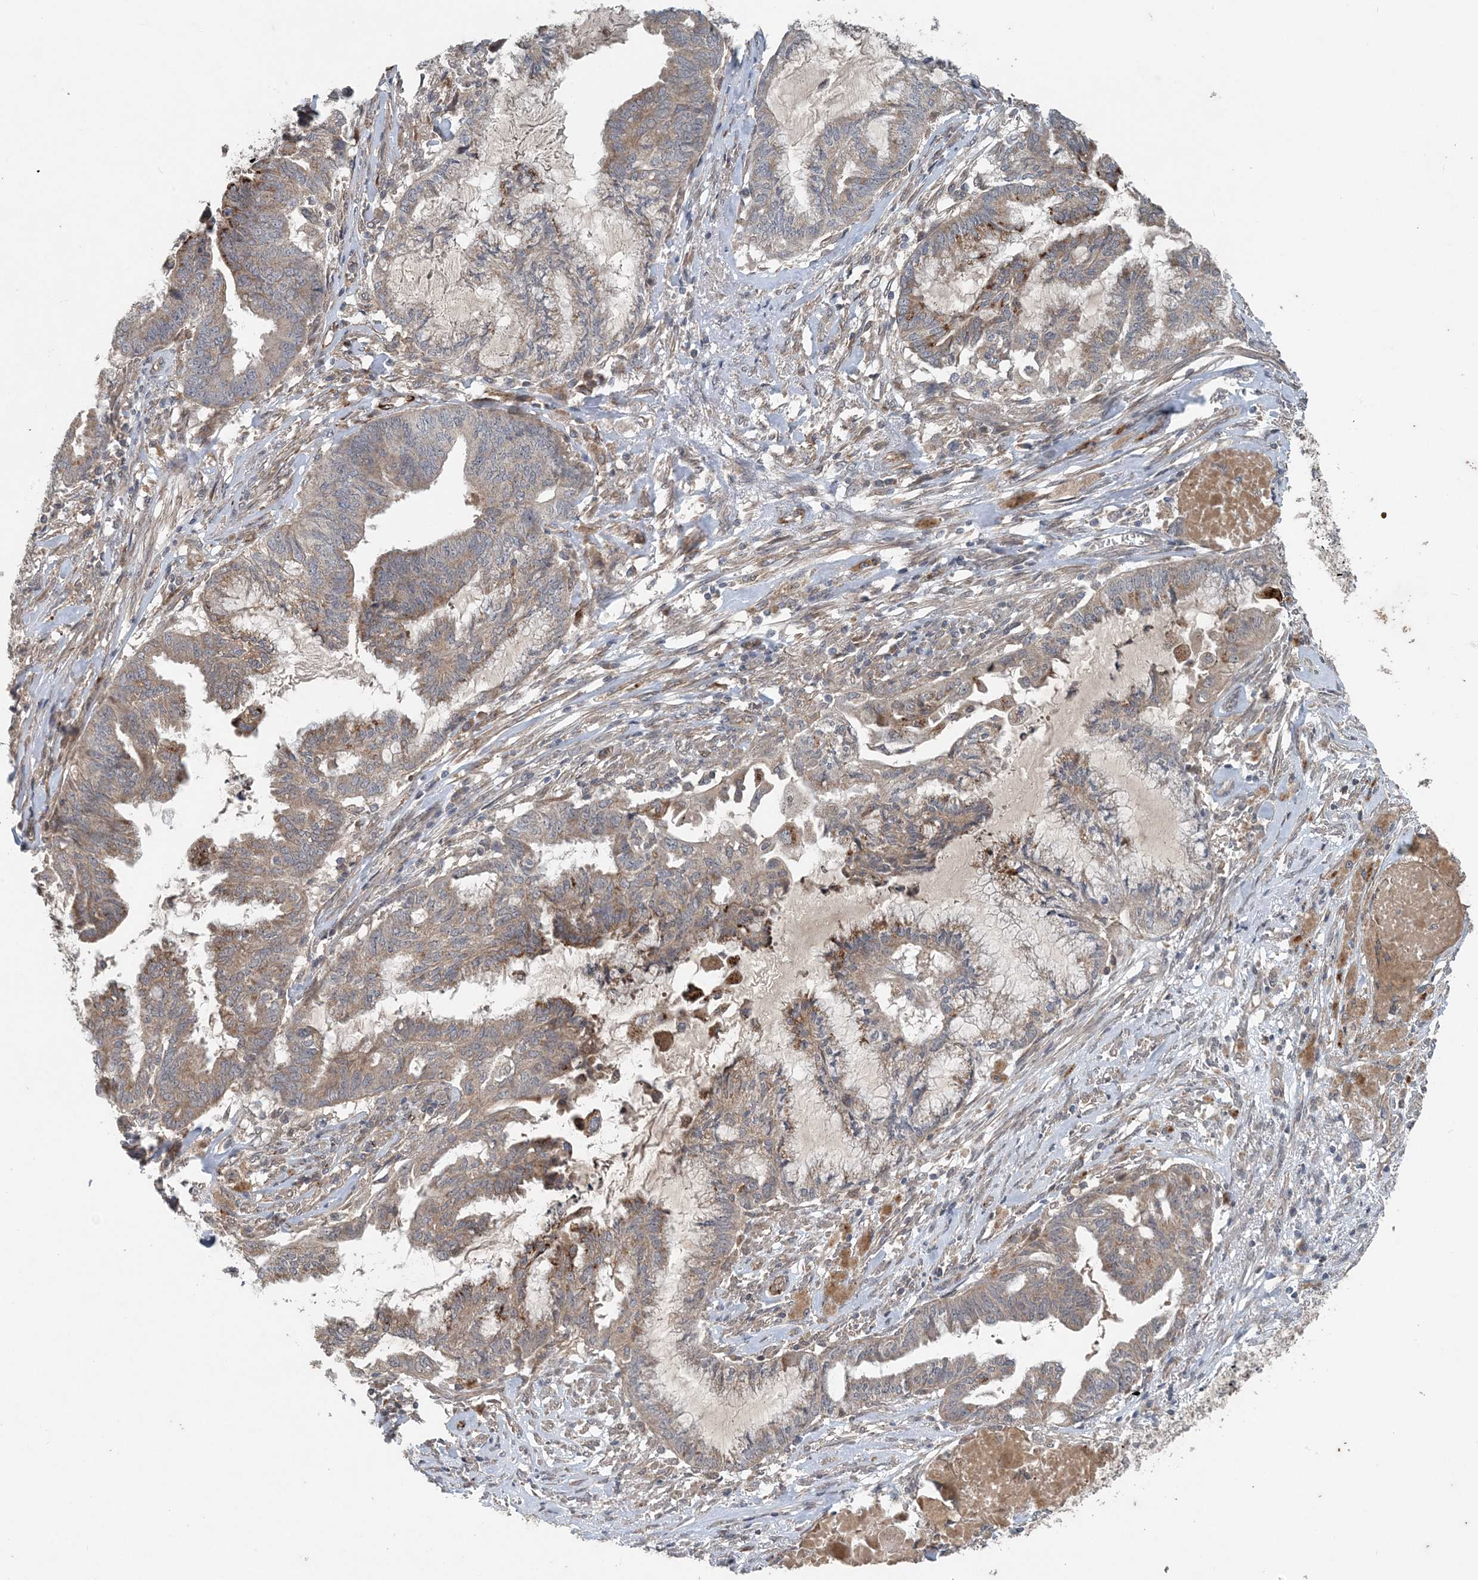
{"staining": {"intensity": "weak", "quantity": "25%-75%", "location": "cytoplasmic/membranous"}, "tissue": "endometrial cancer", "cell_type": "Tumor cells", "image_type": "cancer", "snomed": [{"axis": "morphology", "description": "Adenocarcinoma, NOS"}, {"axis": "topography", "description": "Endometrium"}], "caption": "Endometrial adenocarcinoma stained for a protein (brown) reveals weak cytoplasmic/membranous positive expression in about 25%-75% of tumor cells.", "gene": "MYO9B", "patient": {"sex": "female", "age": 86}}